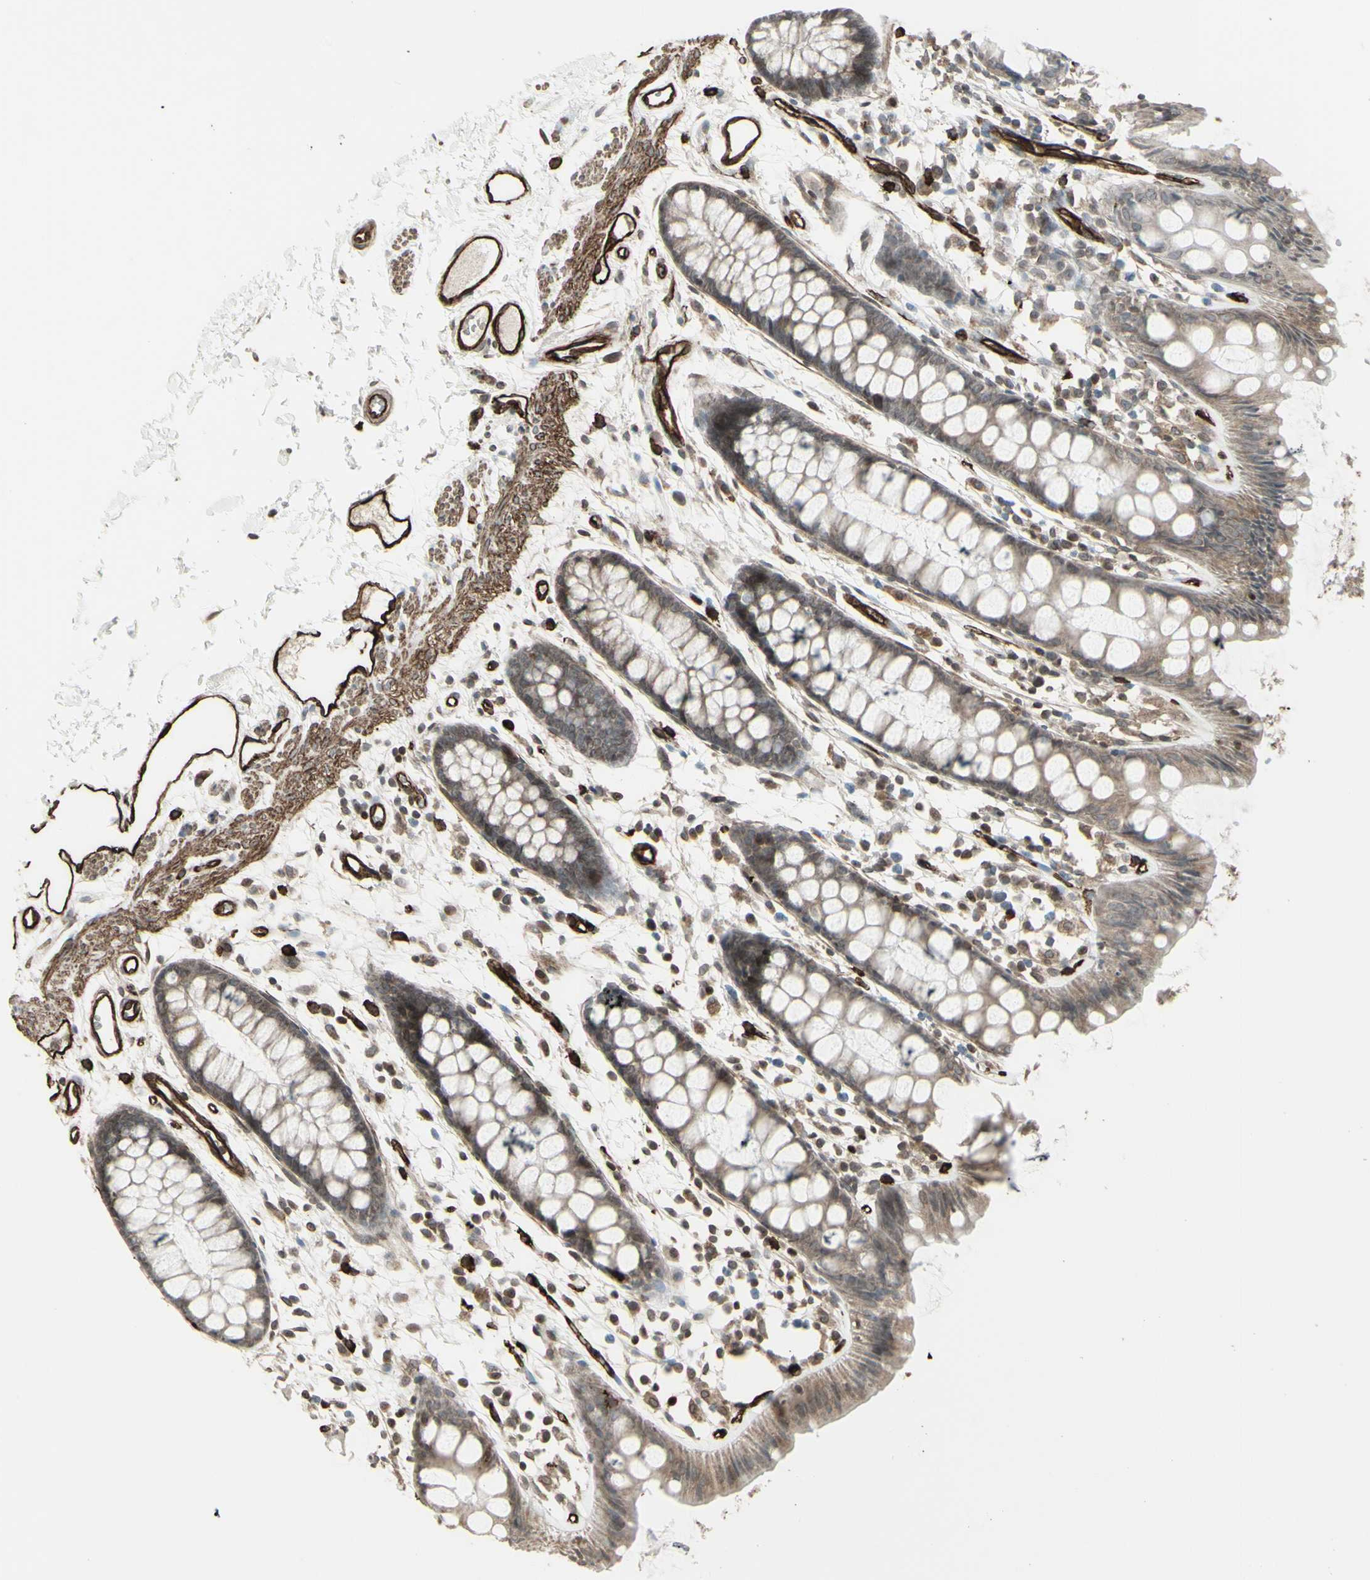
{"staining": {"intensity": "moderate", "quantity": ">75%", "location": "cytoplasmic/membranous,nuclear"}, "tissue": "rectum", "cell_type": "Glandular cells", "image_type": "normal", "snomed": [{"axis": "morphology", "description": "Normal tissue, NOS"}, {"axis": "topography", "description": "Rectum"}], "caption": "Protein expression analysis of benign rectum displays moderate cytoplasmic/membranous,nuclear expression in about >75% of glandular cells.", "gene": "DTX3L", "patient": {"sex": "female", "age": 66}}